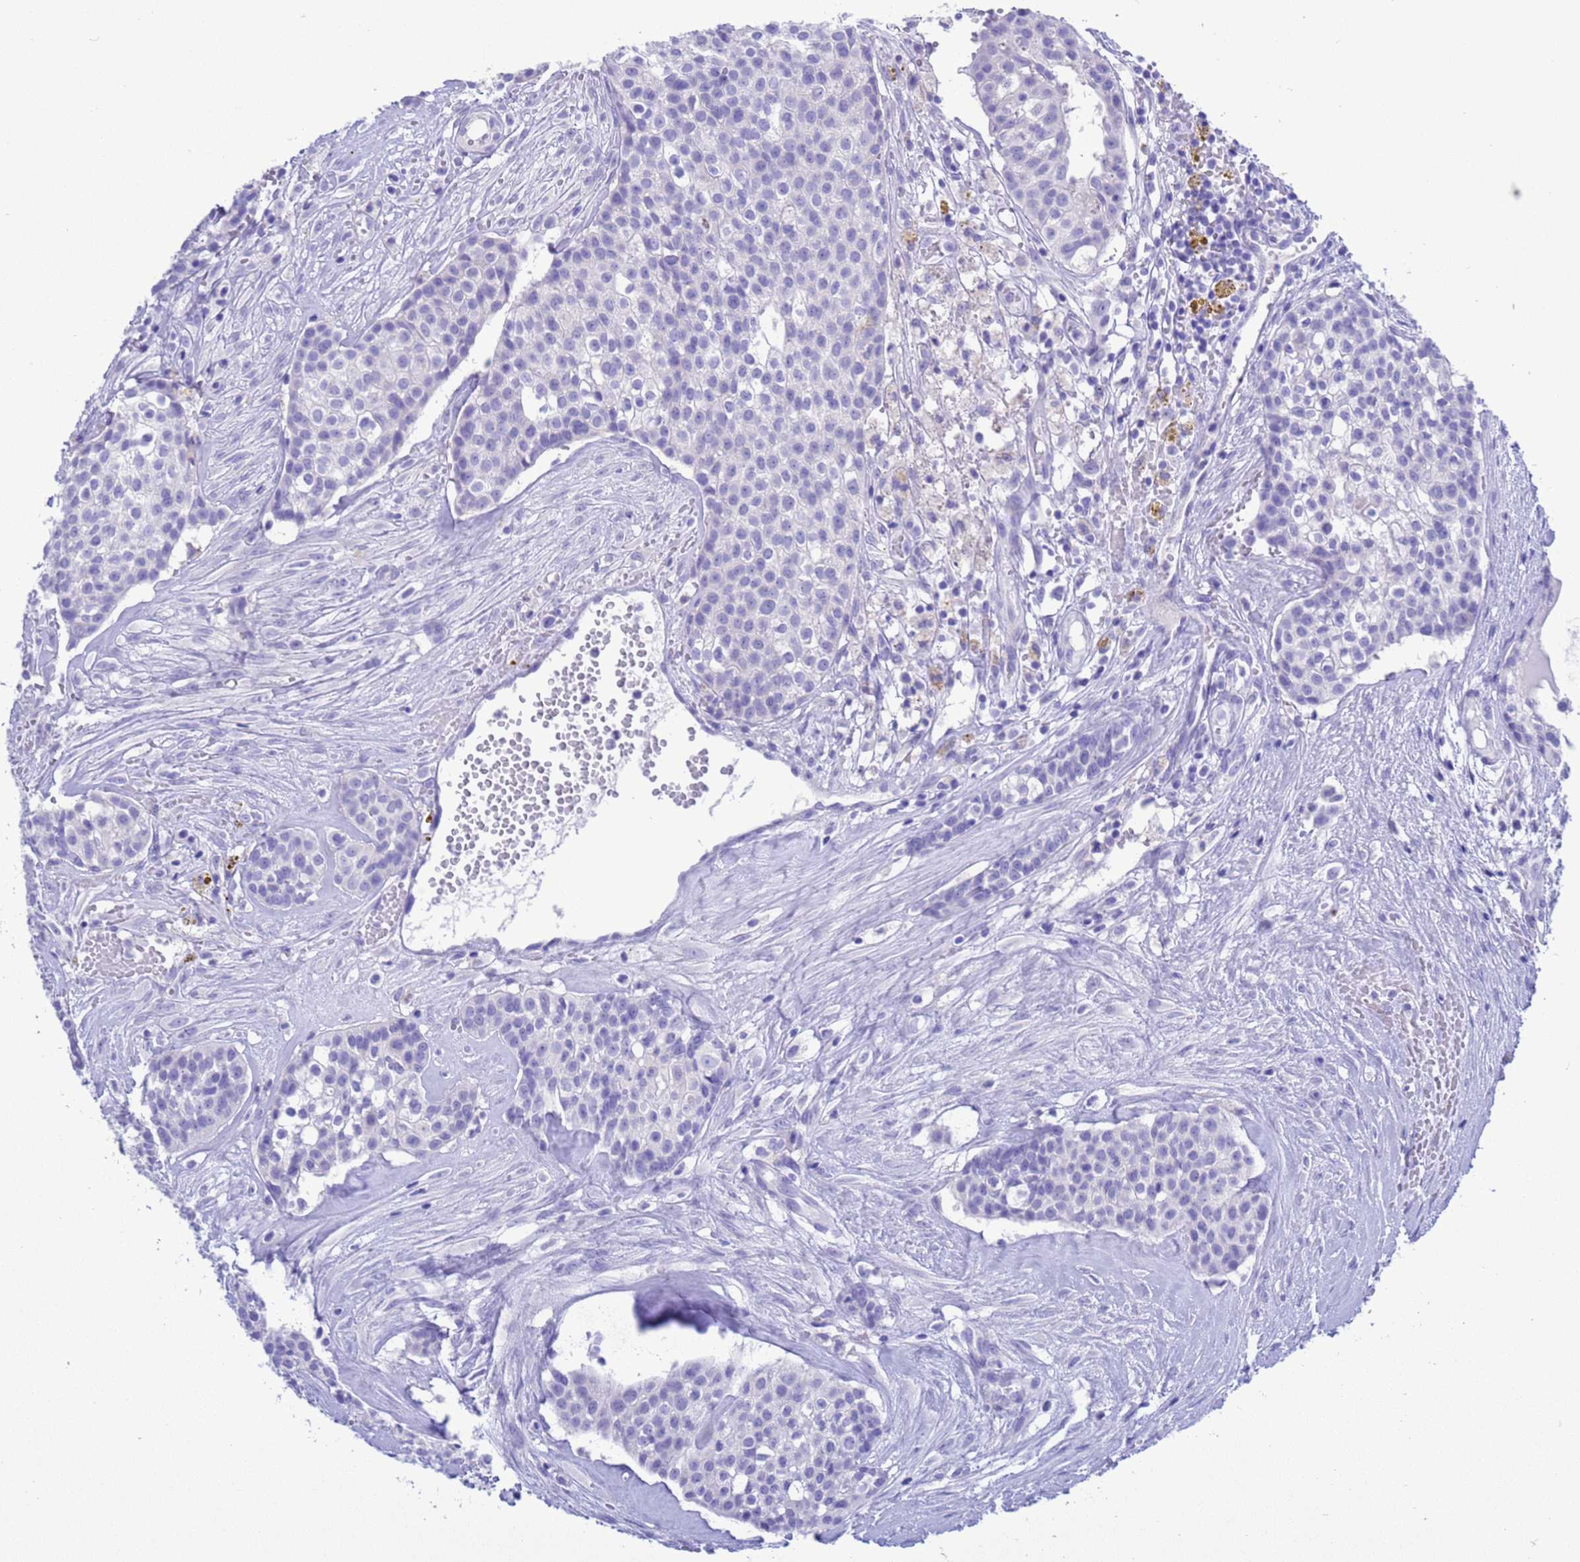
{"staining": {"intensity": "negative", "quantity": "none", "location": "none"}, "tissue": "head and neck cancer", "cell_type": "Tumor cells", "image_type": "cancer", "snomed": [{"axis": "morphology", "description": "Adenocarcinoma, NOS"}, {"axis": "topography", "description": "Head-Neck"}], "caption": "Human head and neck cancer (adenocarcinoma) stained for a protein using immunohistochemistry demonstrates no staining in tumor cells.", "gene": "GSTM1", "patient": {"sex": "male", "age": 81}}